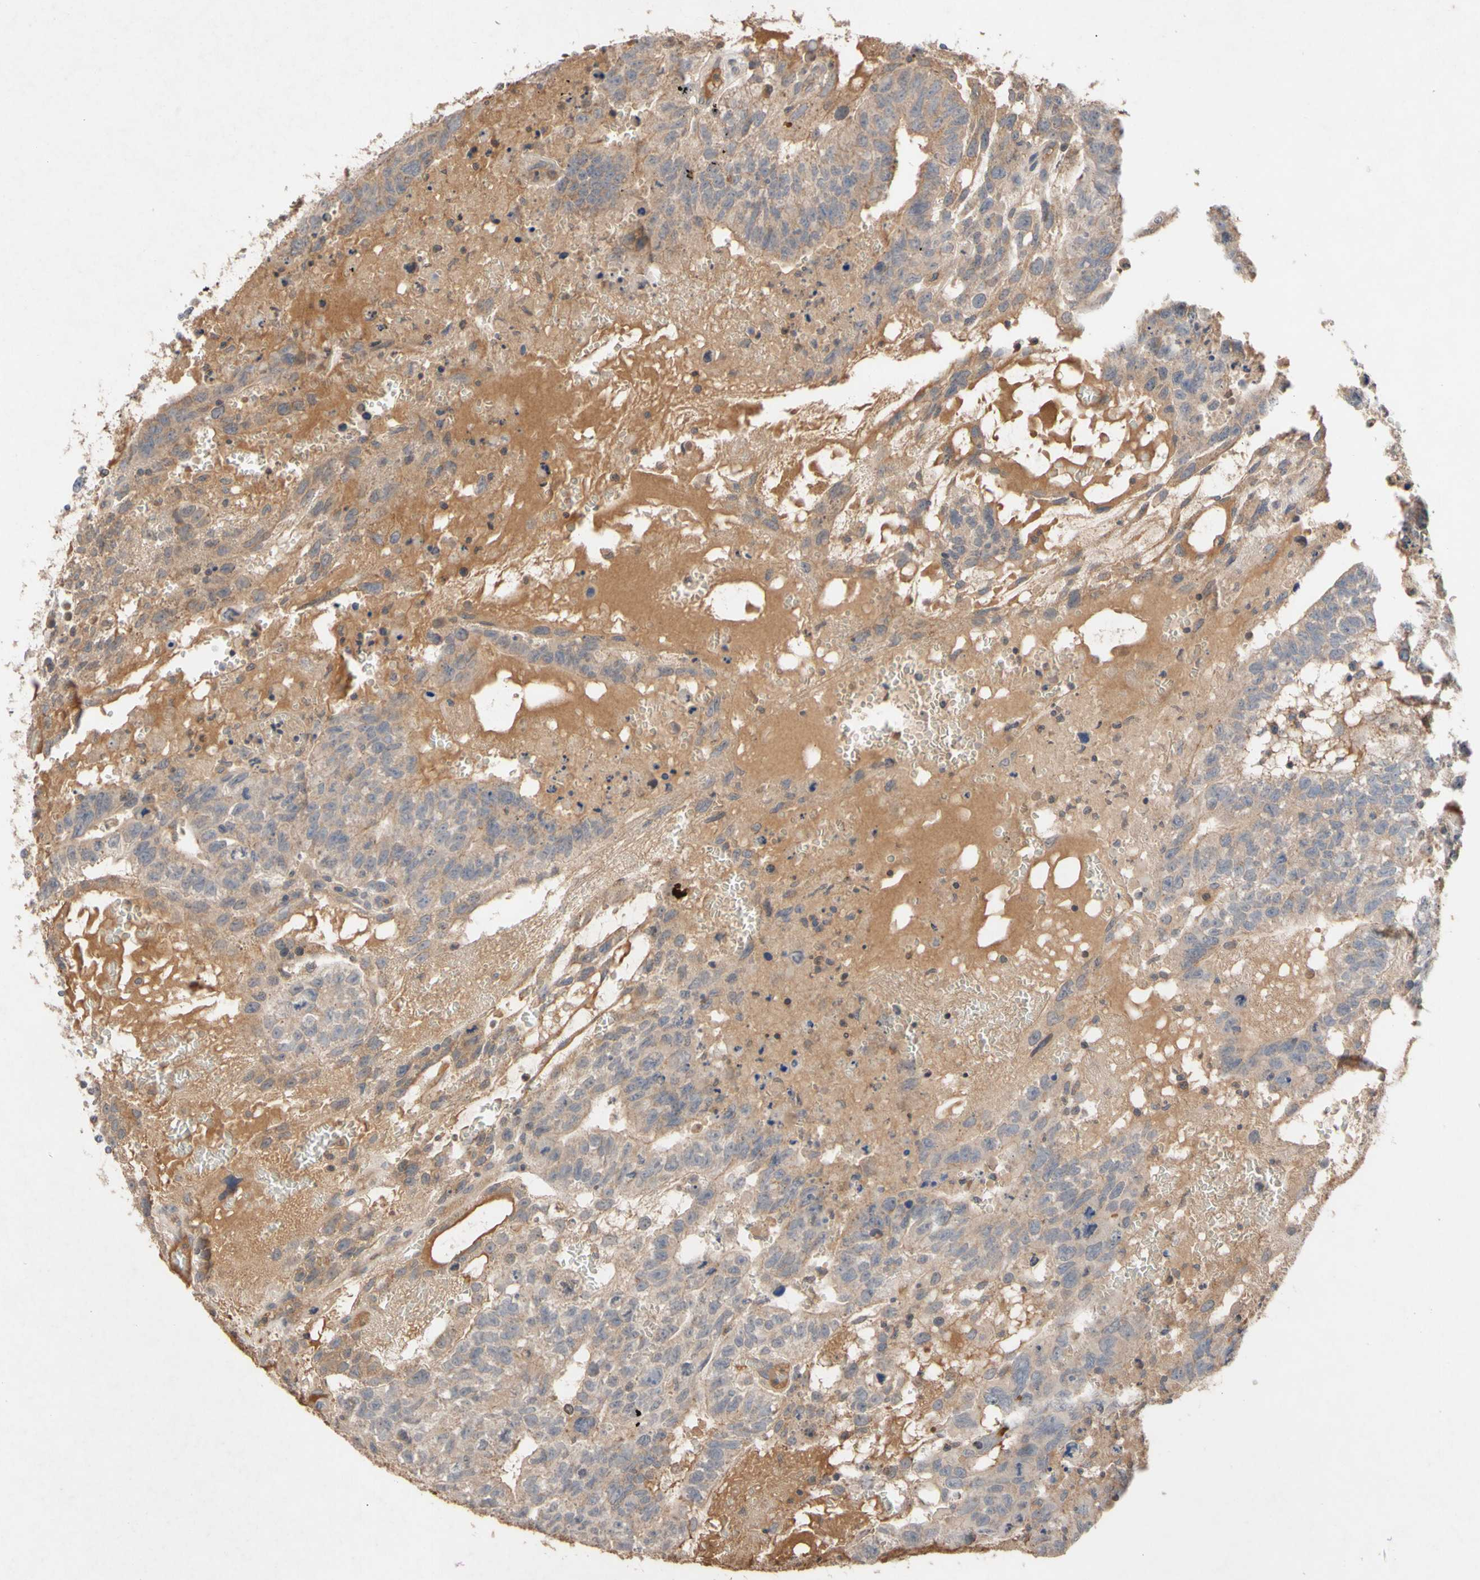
{"staining": {"intensity": "weak", "quantity": ">75%", "location": "cytoplasmic/membranous"}, "tissue": "testis cancer", "cell_type": "Tumor cells", "image_type": "cancer", "snomed": [{"axis": "morphology", "description": "Seminoma, NOS"}, {"axis": "morphology", "description": "Carcinoma, Embryonal, NOS"}, {"axis": "topography", "description": "Testis"}], "caption": "Protein staining shows weak cytoplasmic/membranous expression in approximately >75% of tumor cells in testis seminoma. (brown staining indicates protein expression, while blue staining denotes nuclei).", "gene": "NECTIN3", "patient": {"sex": "male", "age": 52}}